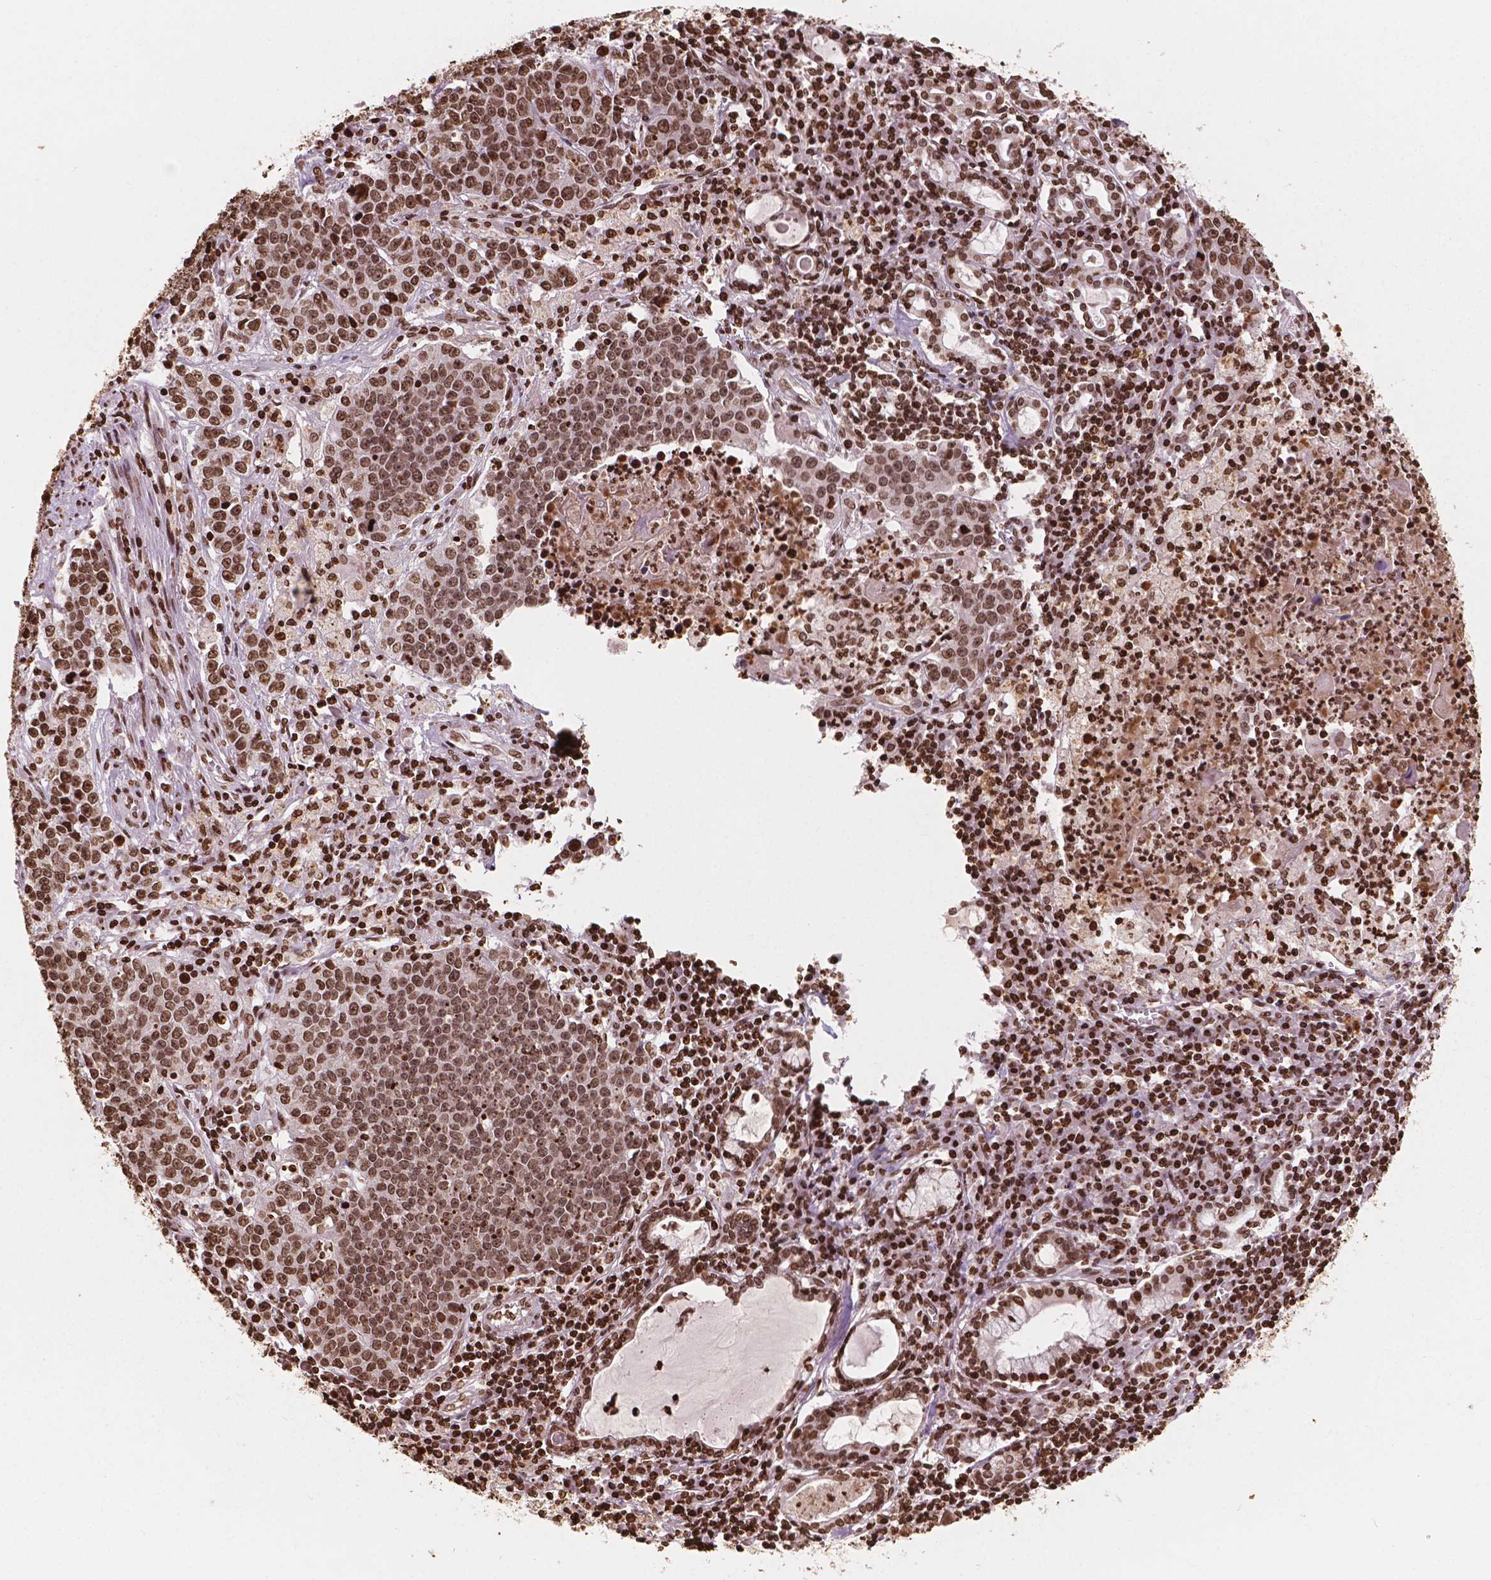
{"staining": {"intensity": "strong", "quantity": ">75%", "location": "nuclear"}, "tissue": "lung cancer", "cell_type": "Tumor cells", "image_type": "cancer", "snomed": [{"axis": "morphology", "description": "Squamous cell carcinoma, NOS"}, {"axis": "morphology", "description": "Squamous cell carcinoma, metastatic, NOS"}, {"axis": "topography", "description": "Lung"}, {"axis": "topography", "description": "Pleura, NOS"}], "caption": "Lung cancer (metastatic squamous cell carcinoma) was stained to show a protein in brown. There is high levels of strong nuclear staining in about >75% of tumor cells.", "gene": "H3C7", "patient": {"sex": "male", "age": 72}}